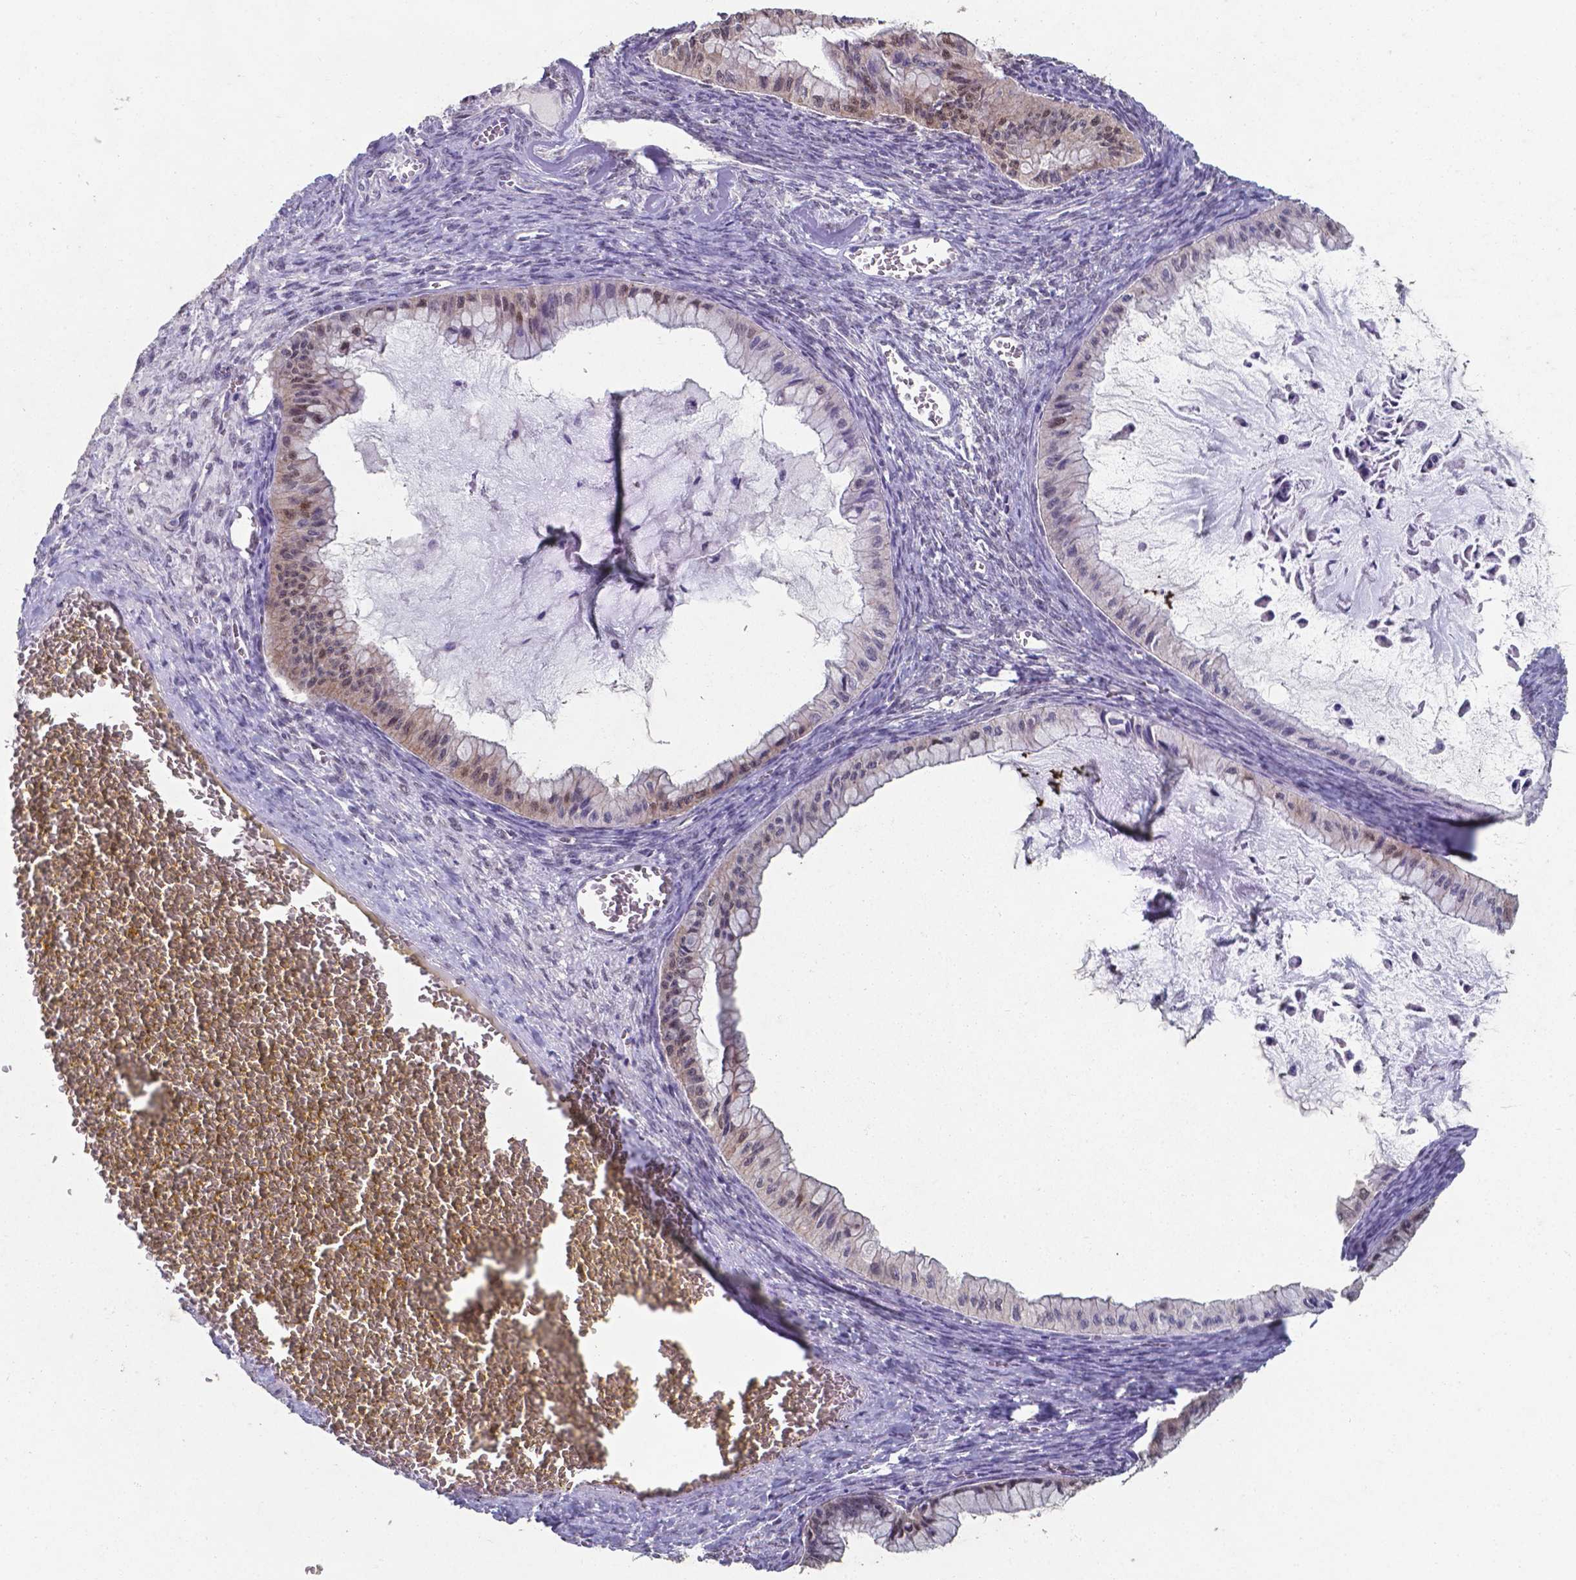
{"staining": {"intensity": "weak", "quantity": "25%-75%", "location": "cytoplasmic/membranous,nuclear"}, "tissue": "ovarian cancer", "cell_type": "Tumor cells", "image_type": "cancer", "snomed": [{"axis": "morphology", "description": "Cystadenocarcinoma, mucinous, NOS"}, {"axis": "topography", "description": "Ovary"}], "caption": "Immunohistochemistry of ovarian cancer reveals low levels of weak cytoplasmic/membranous and nuclear staining in about 25%-75% of tumor cells.", "gene": "UBE2E2", "patient": {"sex": "female", "age": 72}}